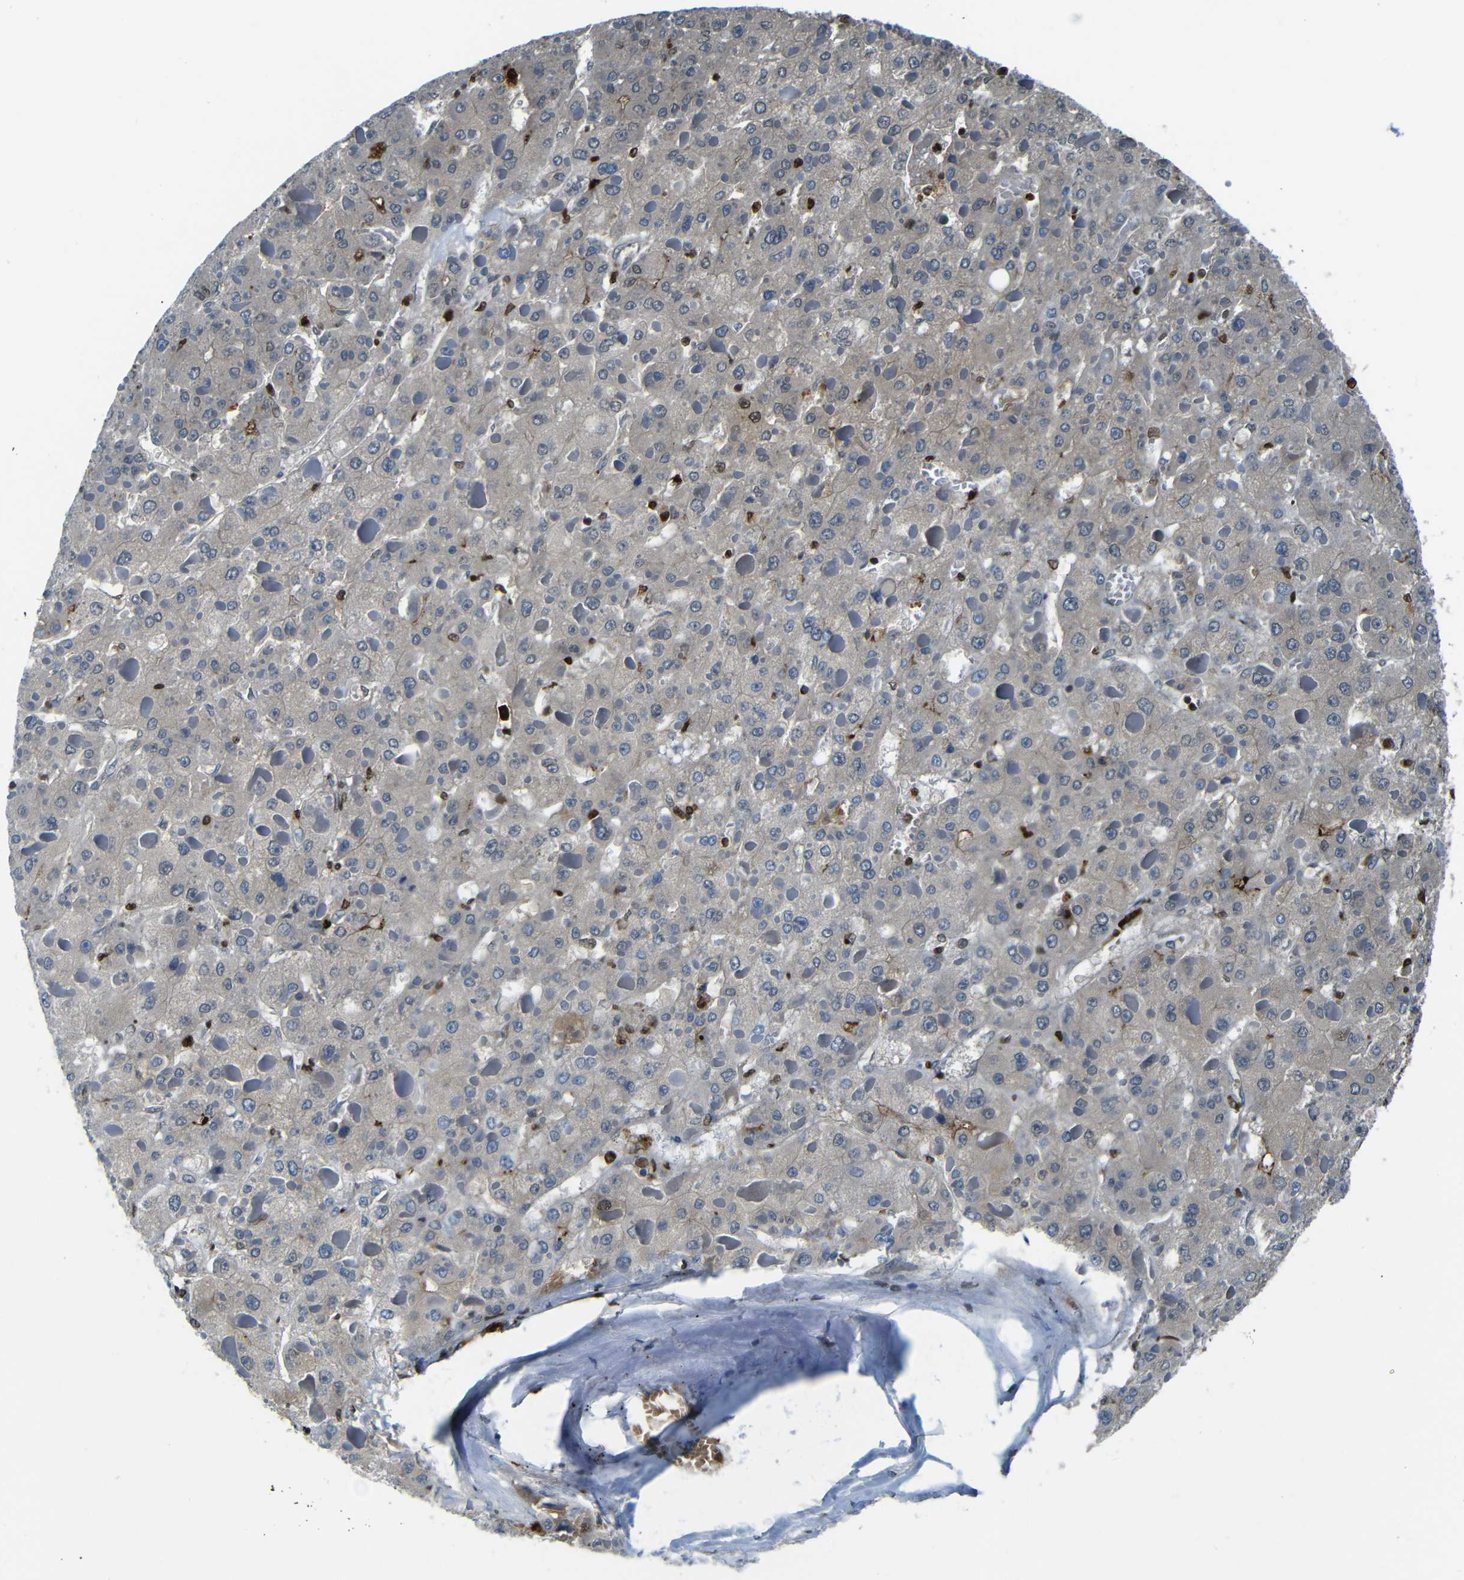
{"staining": {"intensity": "negative", "quantity": "none", "location": "none"}, "tissue": "liver cancer", "cell_type": "Tumor cells", "image_type": "cancer", "snomed": [{"axis": "morphology", "description": "Carcinoma, Hepatocellular, NOS"}, {"axis": "topography", "description": "Liver"}], "caption": "An immunohistochemistry (IHC) image of liver hepatocellular carcinoma is shown. There is no staining in tumor cells of liver hepatocellular carcinoma.", "gene": "SERPINA1", "patient": {"sex": "female", "age": 73}}